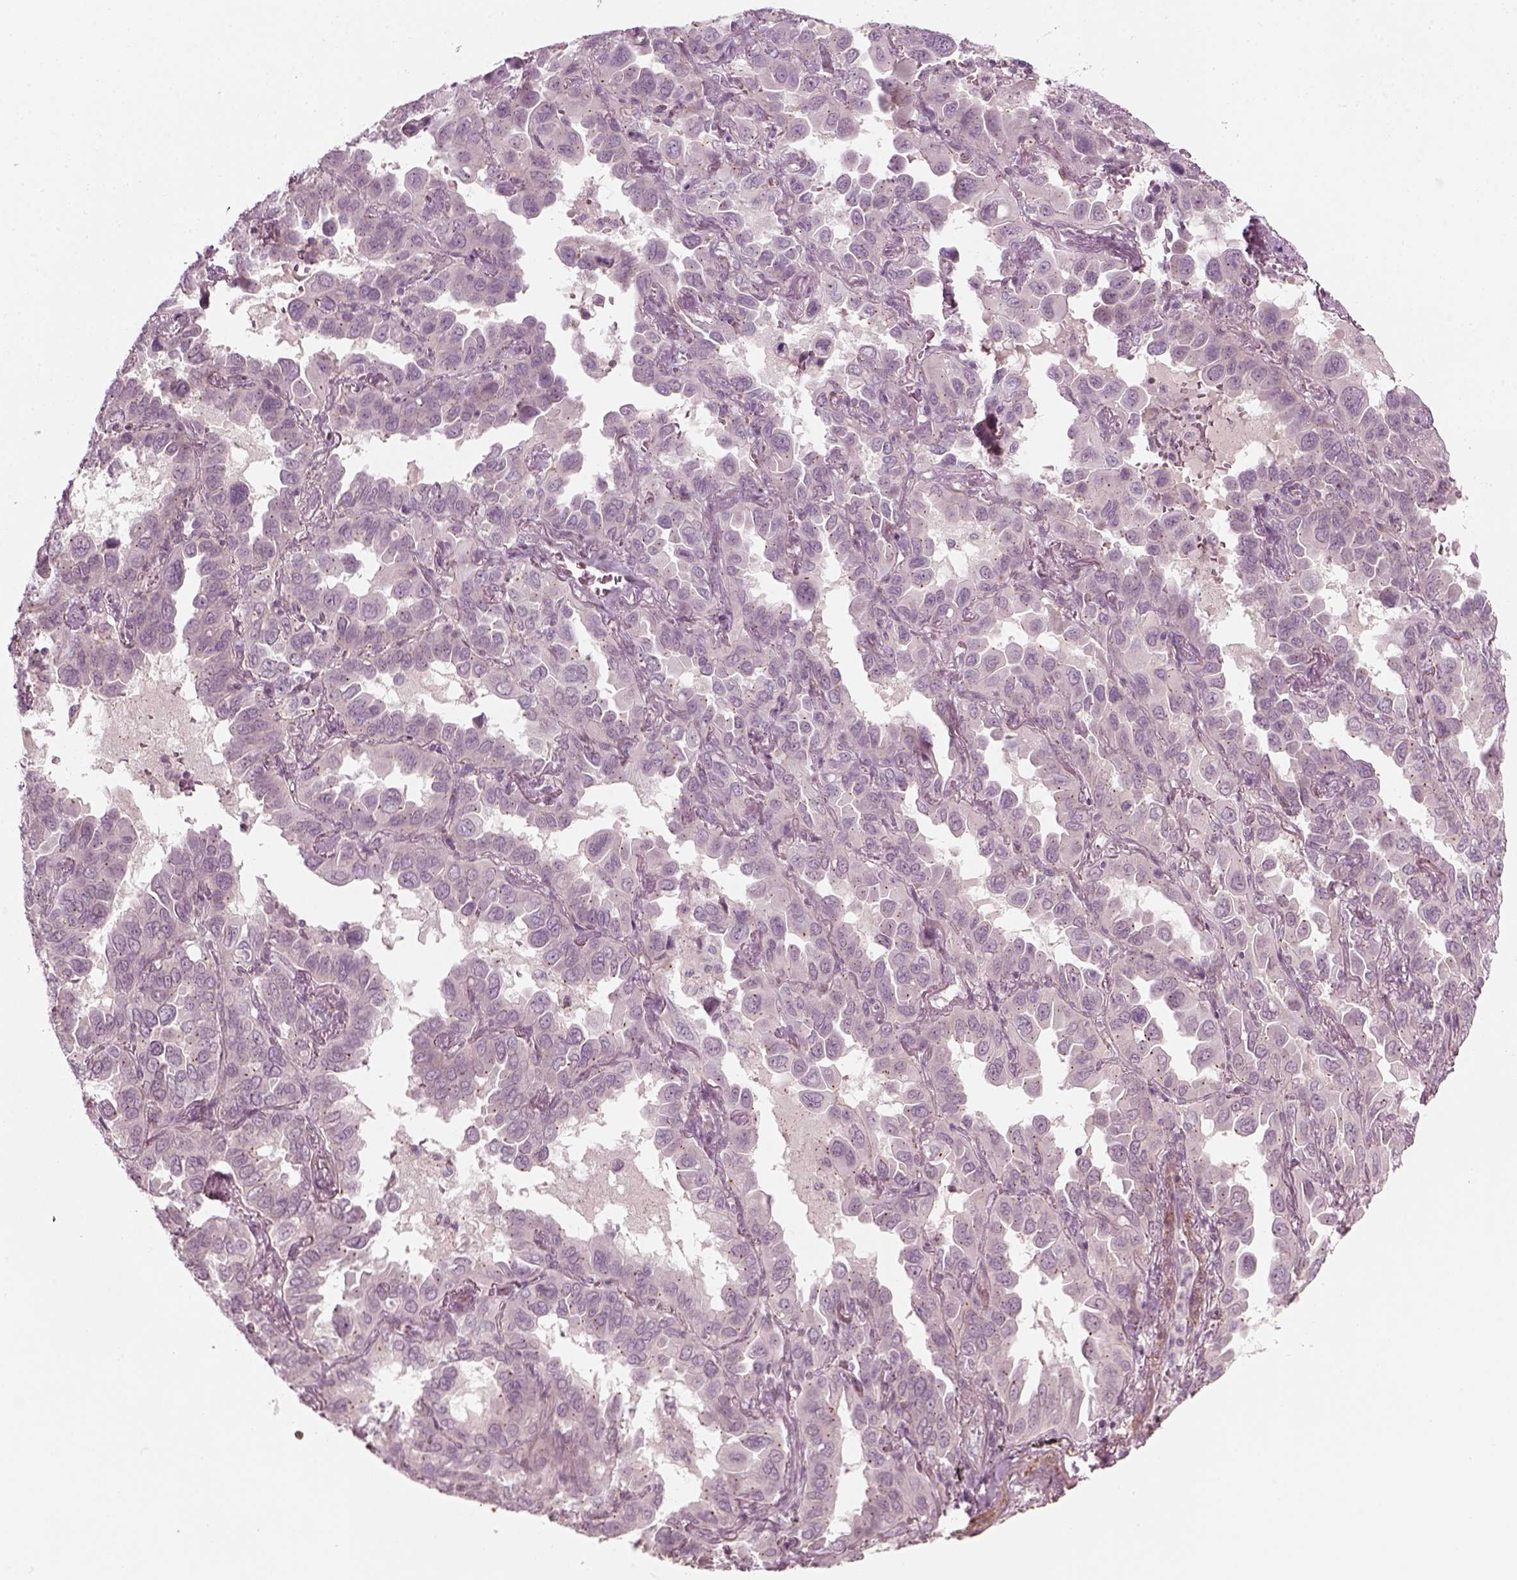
{"staining": {"intensity": "negative", "quantity": "none", "location": "none"}, "tissue": "lung cancer", "cell_type": "Tumor cells", "image_type": "cancer", "snomed": [{"axis": "morphology", "description": "Adenocarcinoma, NOS"}, {"axis": "topography", "description": "Lung"}], "caption": "This is an immunohistochemistry (IHC) photomicrograph of human lung cancer (adenocarcinoma). There is no expression in tumor cells.", "gene": "MLIP", "patient": {"sex": "male", "age": 64}}